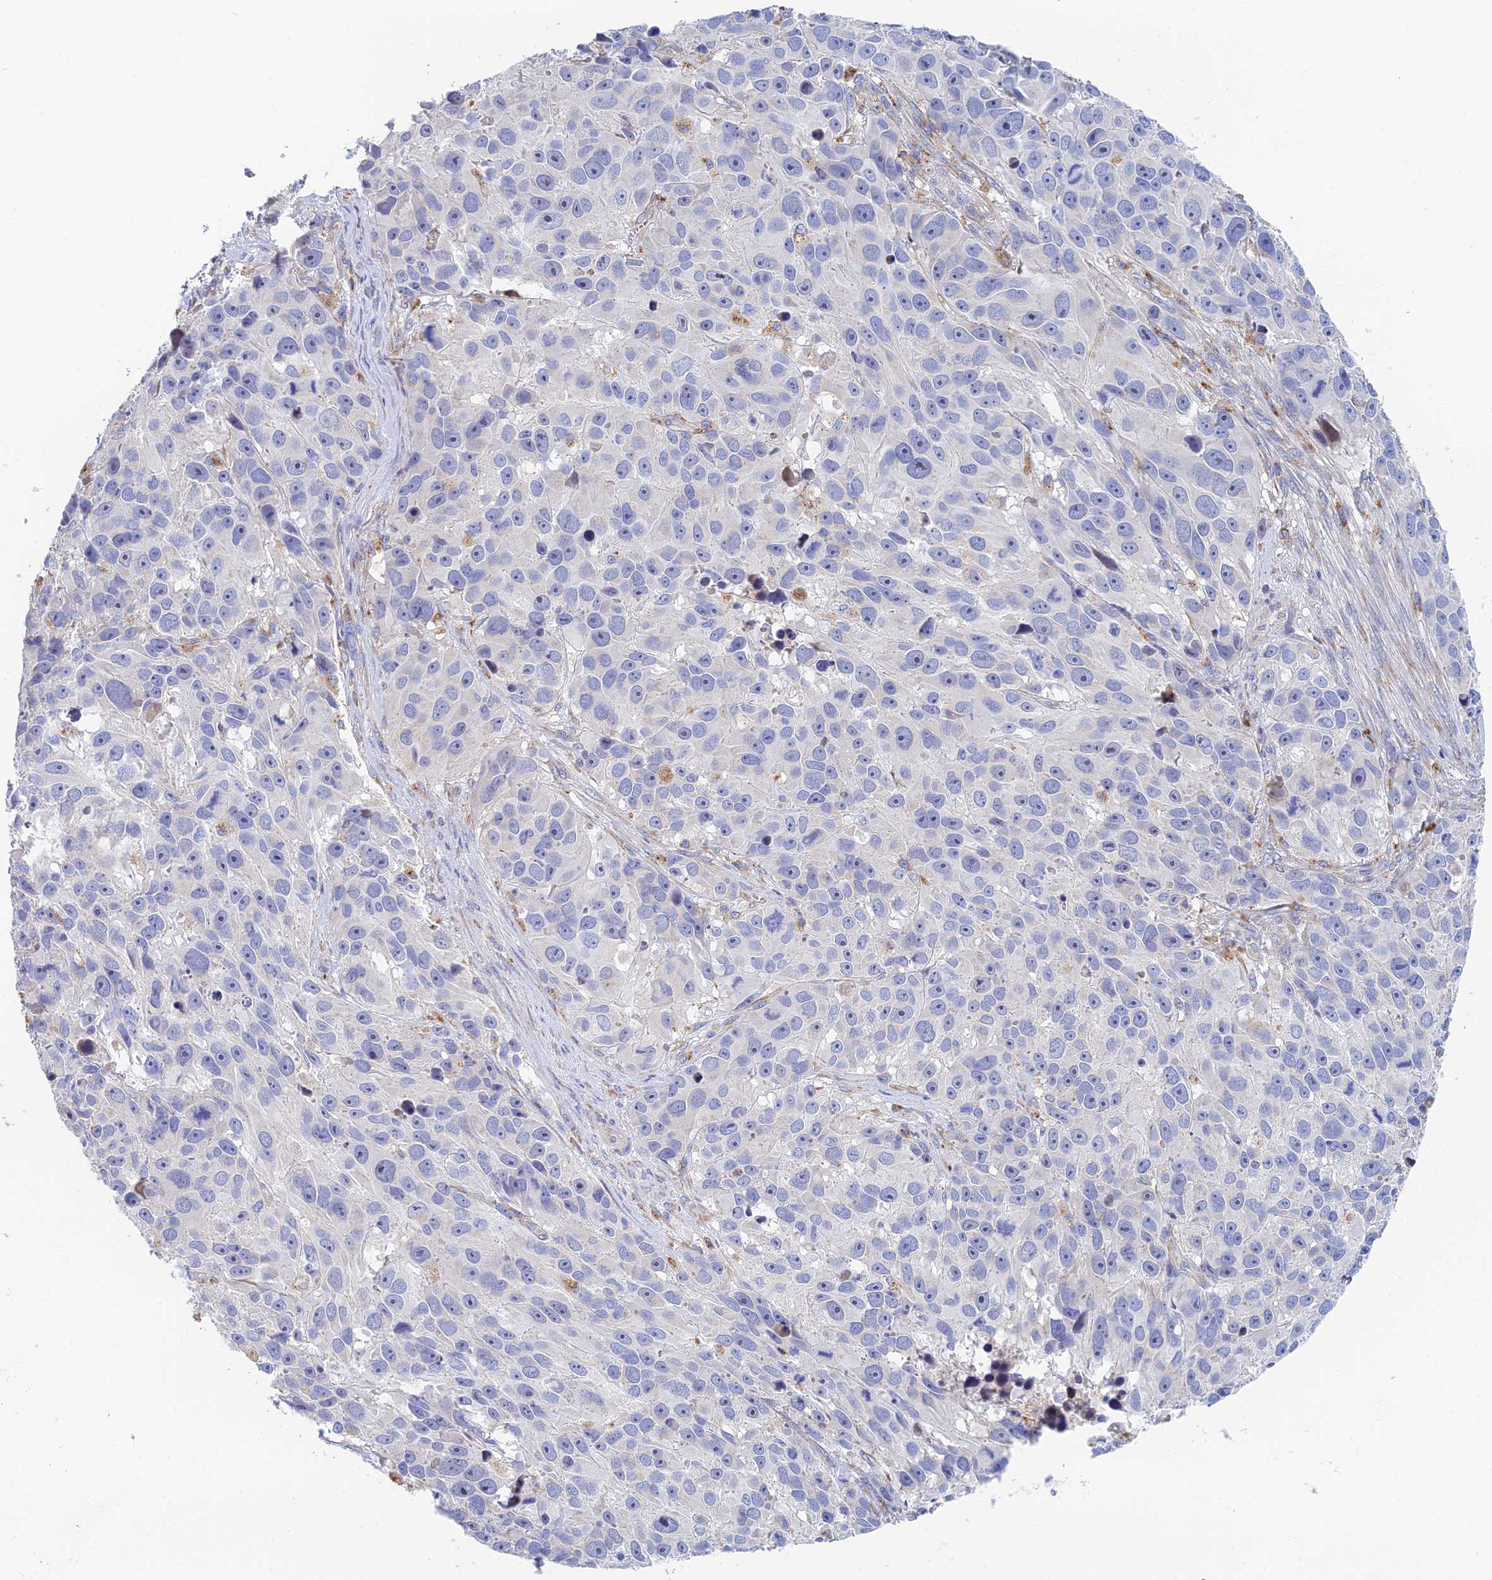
{"staining": {"intensity": "negative", "quantity": "none", "location": "none"}, "tissue": "melanoma", "cell_type": "Tumor cells", "image_type": "cancer", "snomed": [{"axis": "morphology", "description": "Malignant melanoma, NOS"}, {"axis": "topography", "description": "Skin"}], "caption": "Immunohistochemistry (IHC) of human melanoma shows no staining in tumor cells. The staining was performed using DAB (3,3'-diaminobenzidine) to visualize the protein expression in brown, while the nuclei were stained in blue with hematoxylin (Magnification: 20x).", "gene": "RPGRIP1L", "patient": {"sex": "male", "age": 84}}